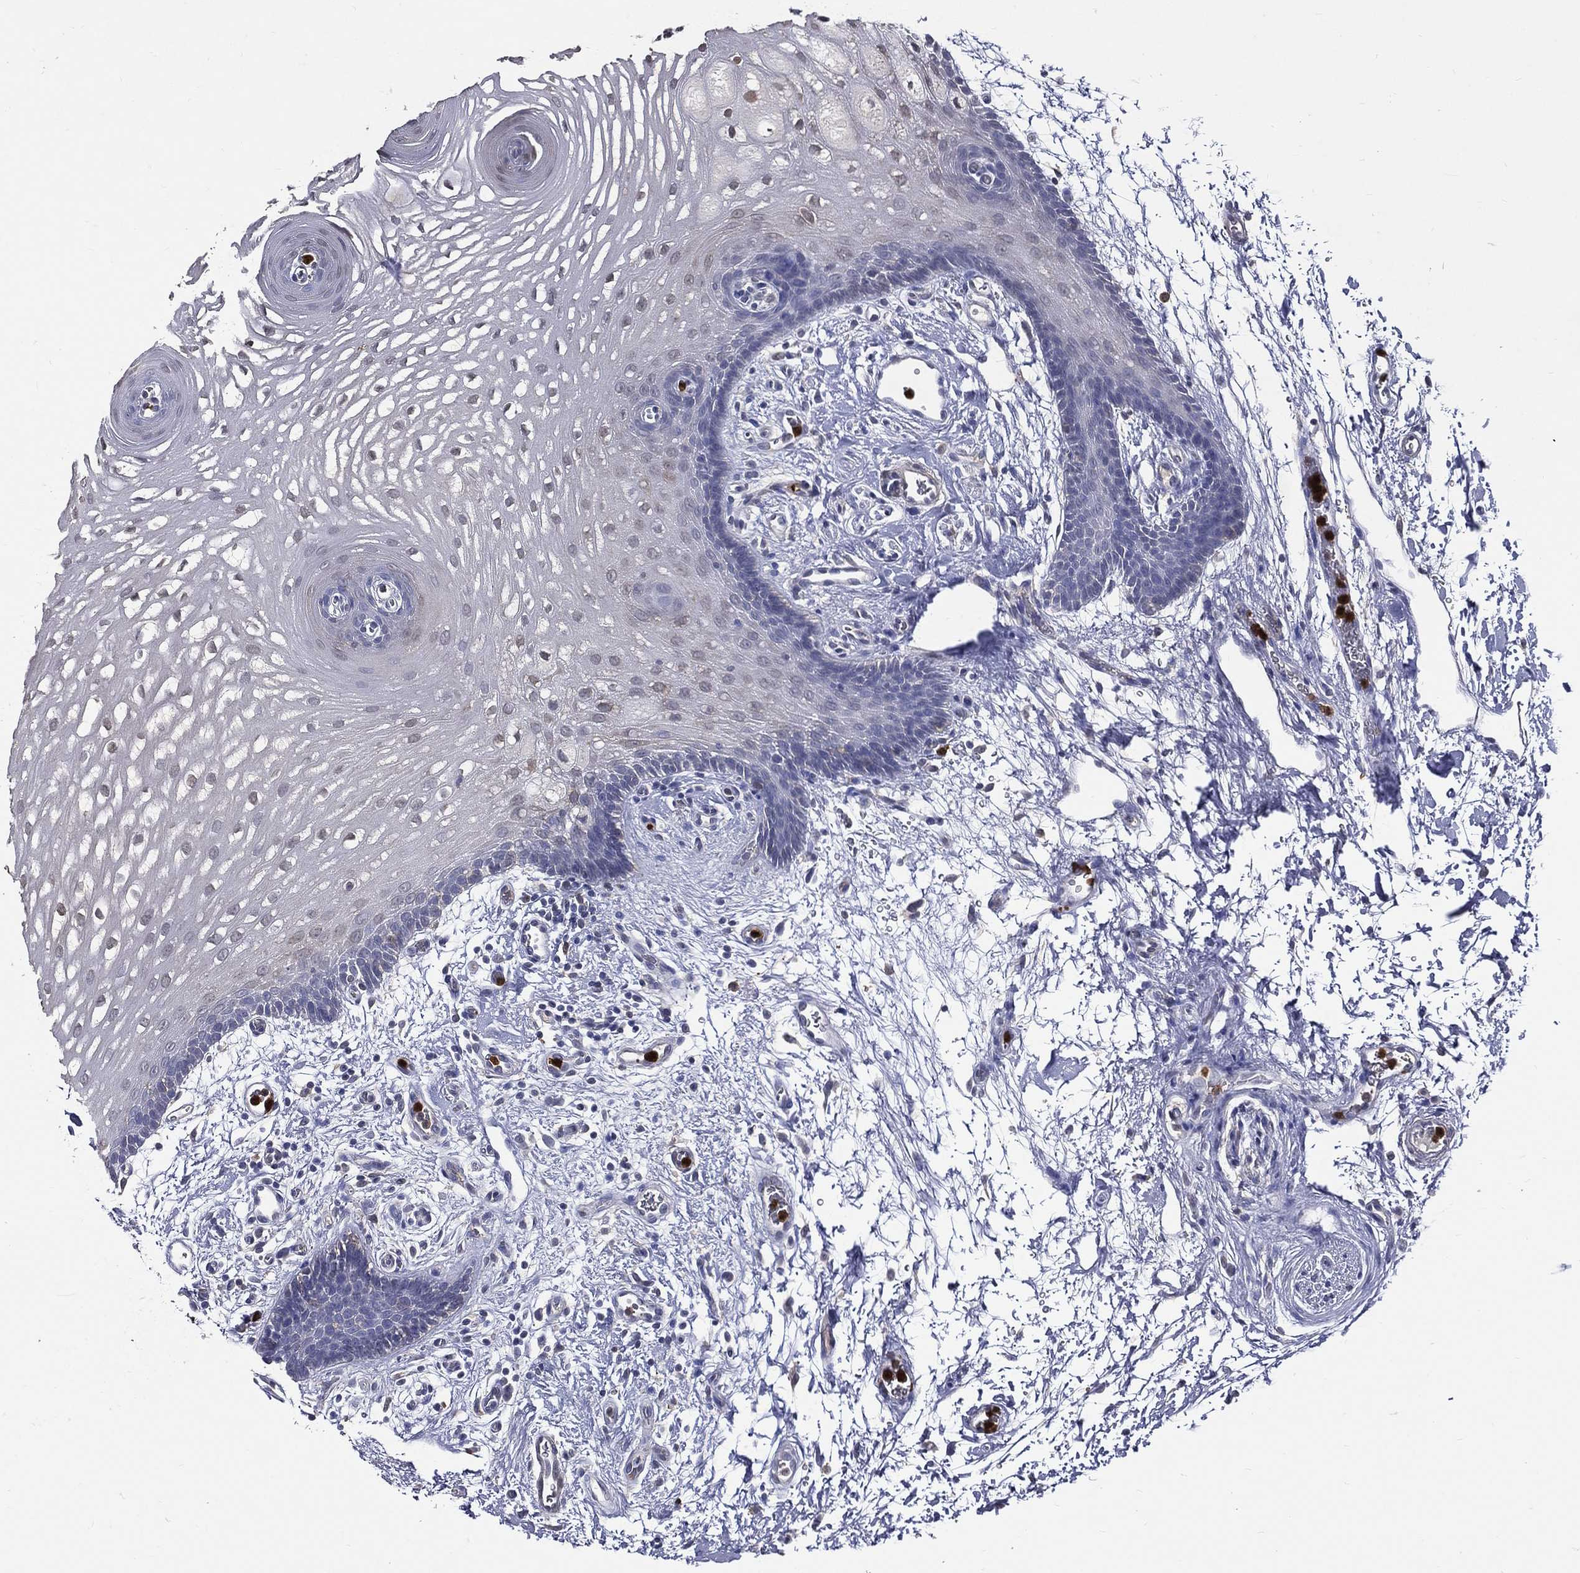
{"staining": {"intensity": "negative", "quantity": "none", "location": "none"}, "tissue": "oral mucosa", "cell_type": "Squamous epithelial cells", "image_type": "normal", "snomed": [{"axis": "morphology", "description": "Normal tissue, NOS"}, {"axis": "topography", "description": "Oral tissue"}, {"axis": "topography", "description": "Head-Neck"}], "caption": "DAB immunohistochemical staining of unremarkable oral mucosa reveals no significant positivity in squamous epithelial cells.", "gene": "GPR171", "patient": {"sex": "male", "age": 65}}